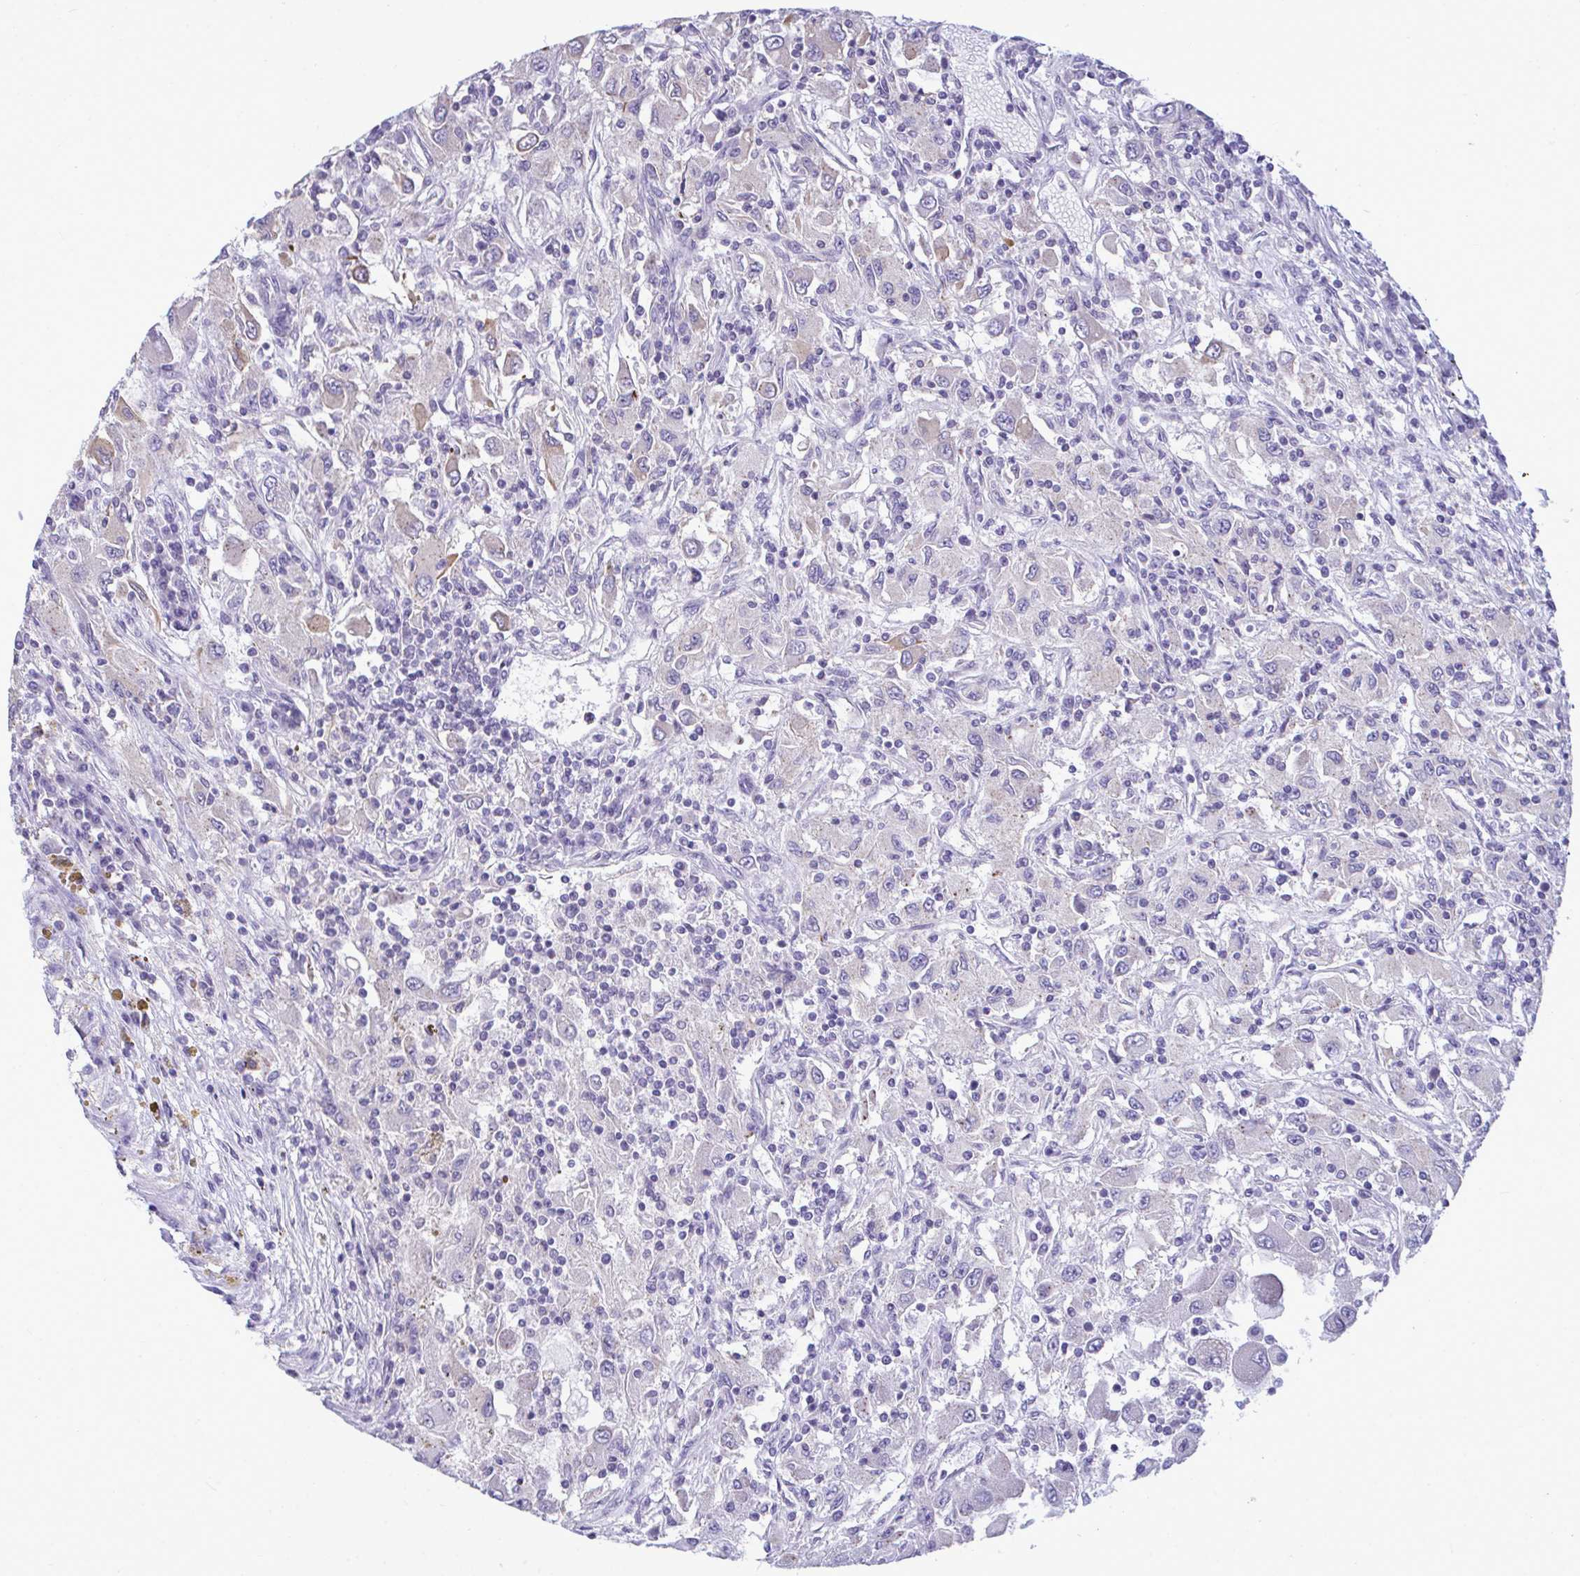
{"staining": {"intensity": "negative", "quantity": "none", "location": "none"}, "tissue": "renal cancer", "cell_type": "Tumor cells", "image_type": "cancer", "snomed": [{"axis": "morphology", "description": "Adenocarcinoma, NOS"}, {"axis": "topography", "description": "Kidney"}], "caption": "Renal cancer was stained to show a protein in brown. There is no significant expression in tumor cells.", "gene": "PIGK", "patient": {"sex": "female", "age": 67}}